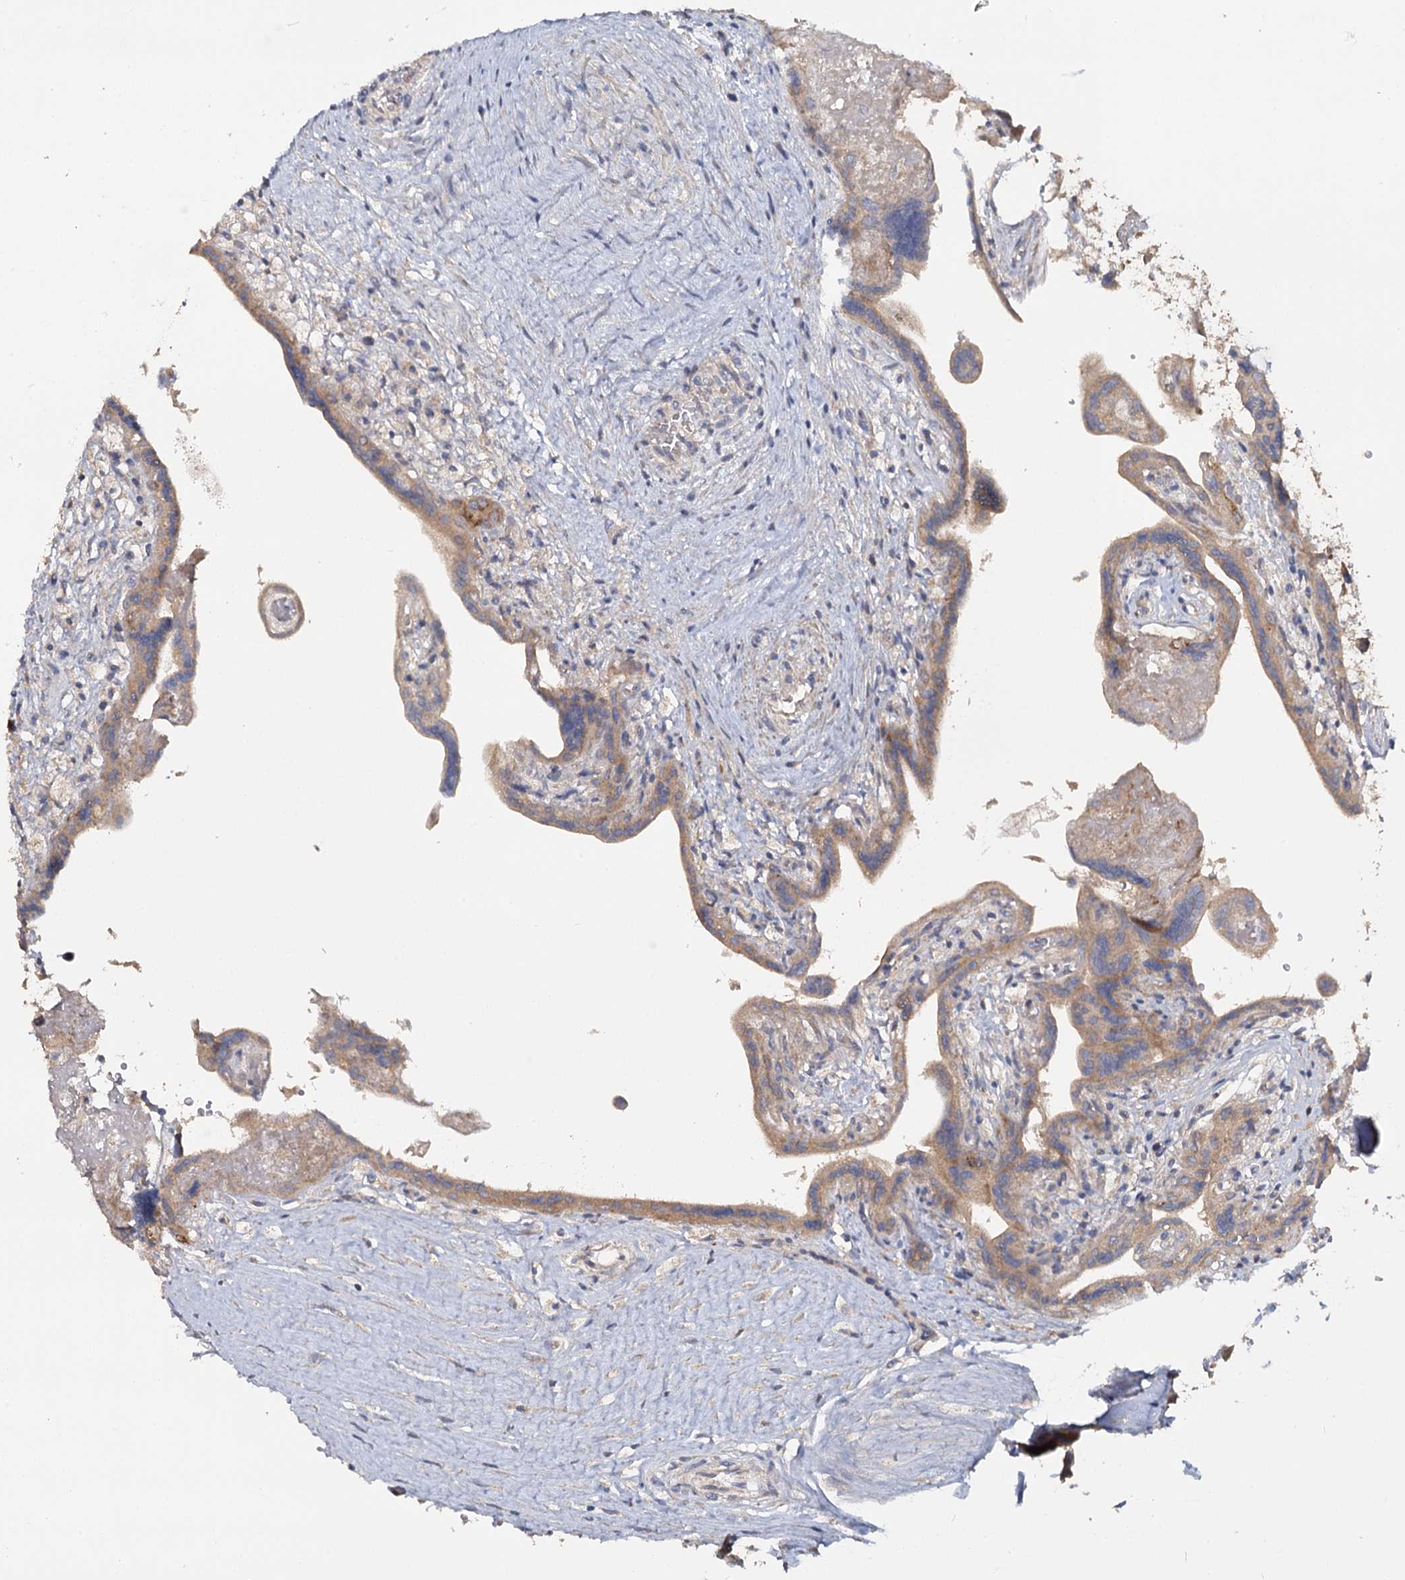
{"staining": {"intensity": "moderate", "quantity": "25%-75%", "location": "cytoplasmic/membranous"}, "tissue": "placenta", "cell_type": "Trophoblastic cells", "image_type": "normal", "snomed": [{"axis": "morphology", "description": "Normal tissue, NOS"}, {"axis": "topography", "description": "Placenta"}], "caption": "Protein expression analysis of normal placenta reveals moderate cytoplasmic/membranous staining in about 25%-75% of trophoblastic cells. Nuclei are stained in blue.", "gene": "ANGPTL5", "patient": {"sex": "female", "age": 37}}